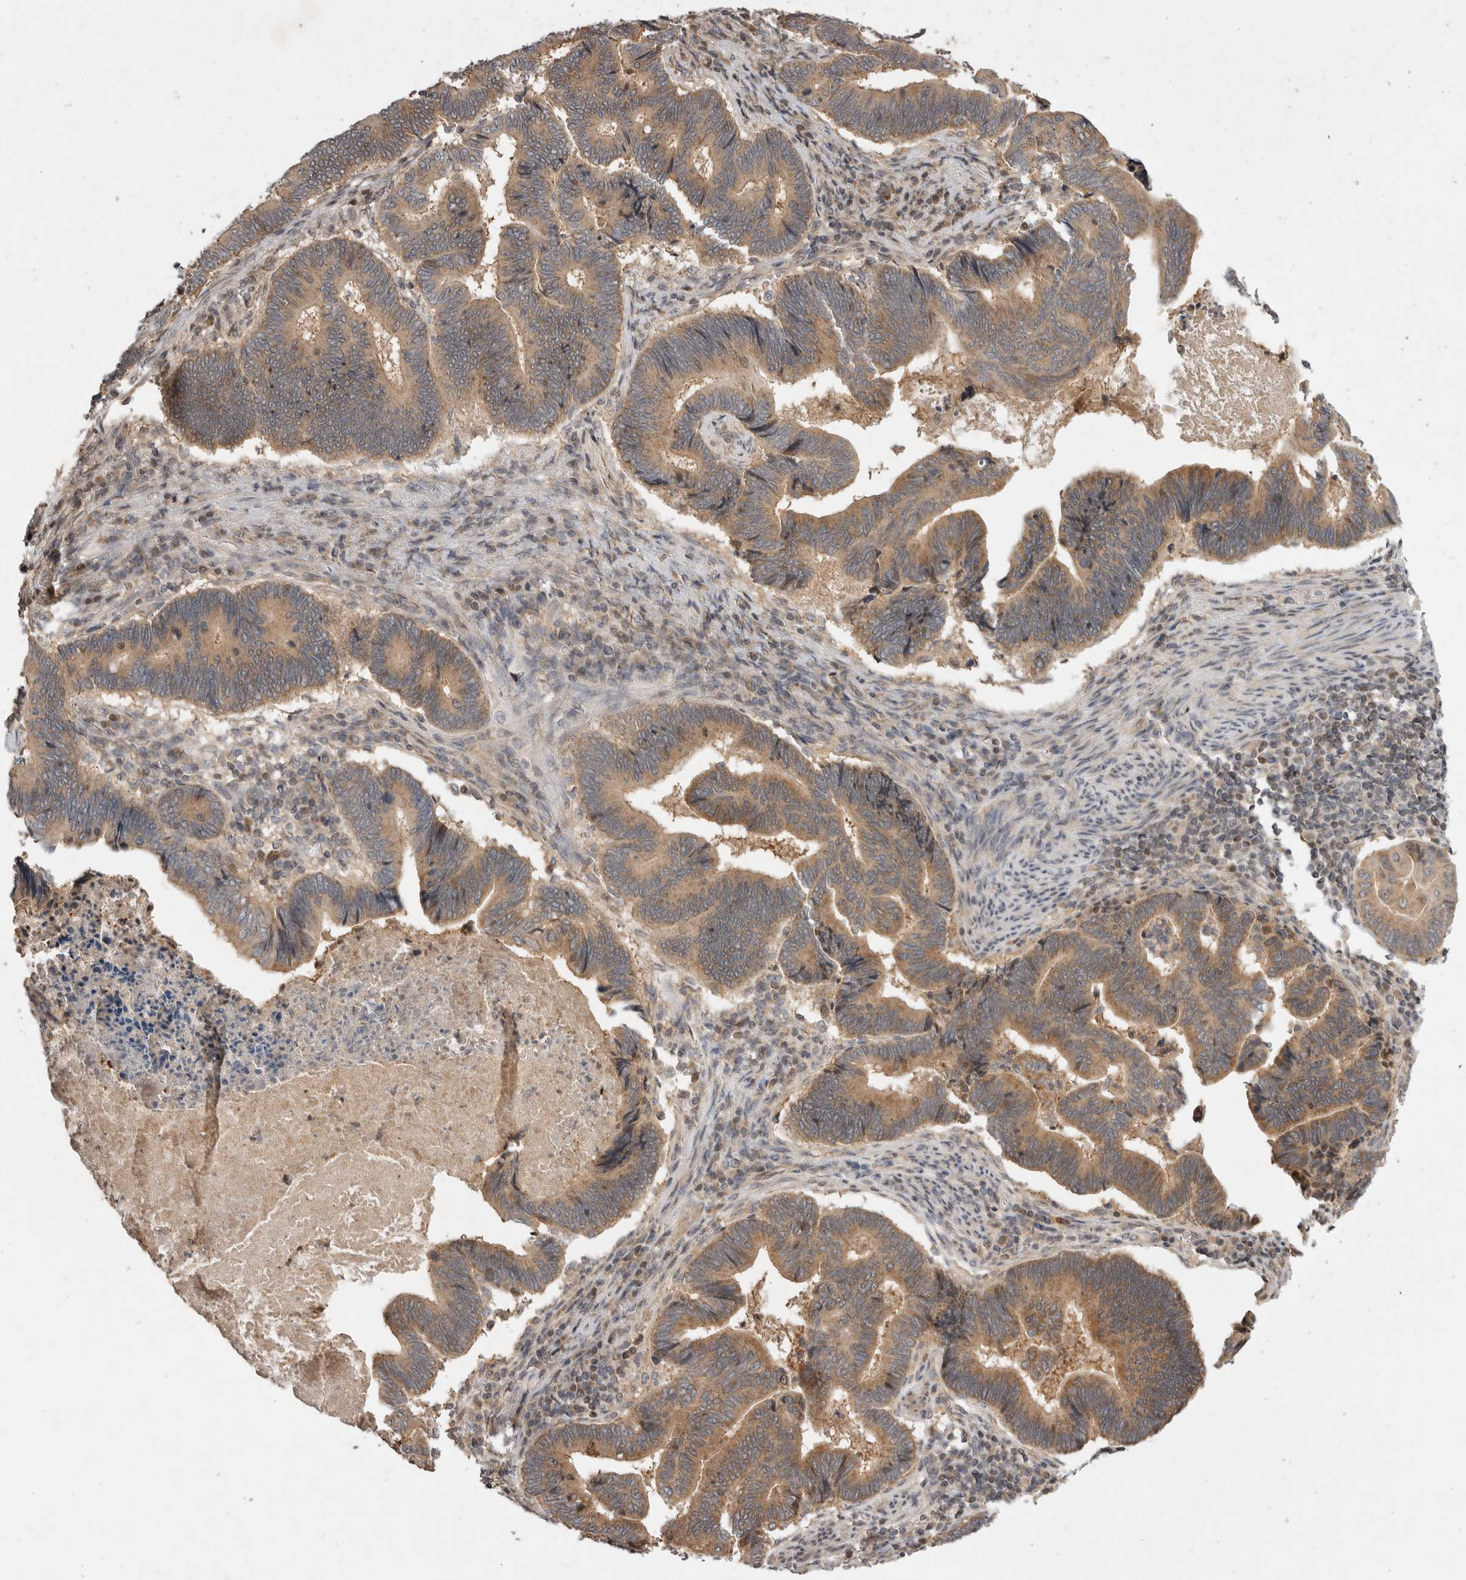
{"staining": {"intensity": "moderate", "quantity": ">75%", "location": "cytoplasmic/membranous"}, "tissue": "pancreatic cancer", "cell_type": "Tumor cells", "image_type": "cancer", "snomed": [{"axis": "morphology", "description": "Adenocarcinoma, NOS"}, {"axis": "topography", "description": "Pancreas"}], "caption": "There is medium levels of moderate cytoplasmic/membranous staining in tumor cells of pancreatic cancer, as demonstrated by immunohistochemical staining (brown color).", "gene": "EIF2AK1", "patient": {"sex": "female", "age": 70}}